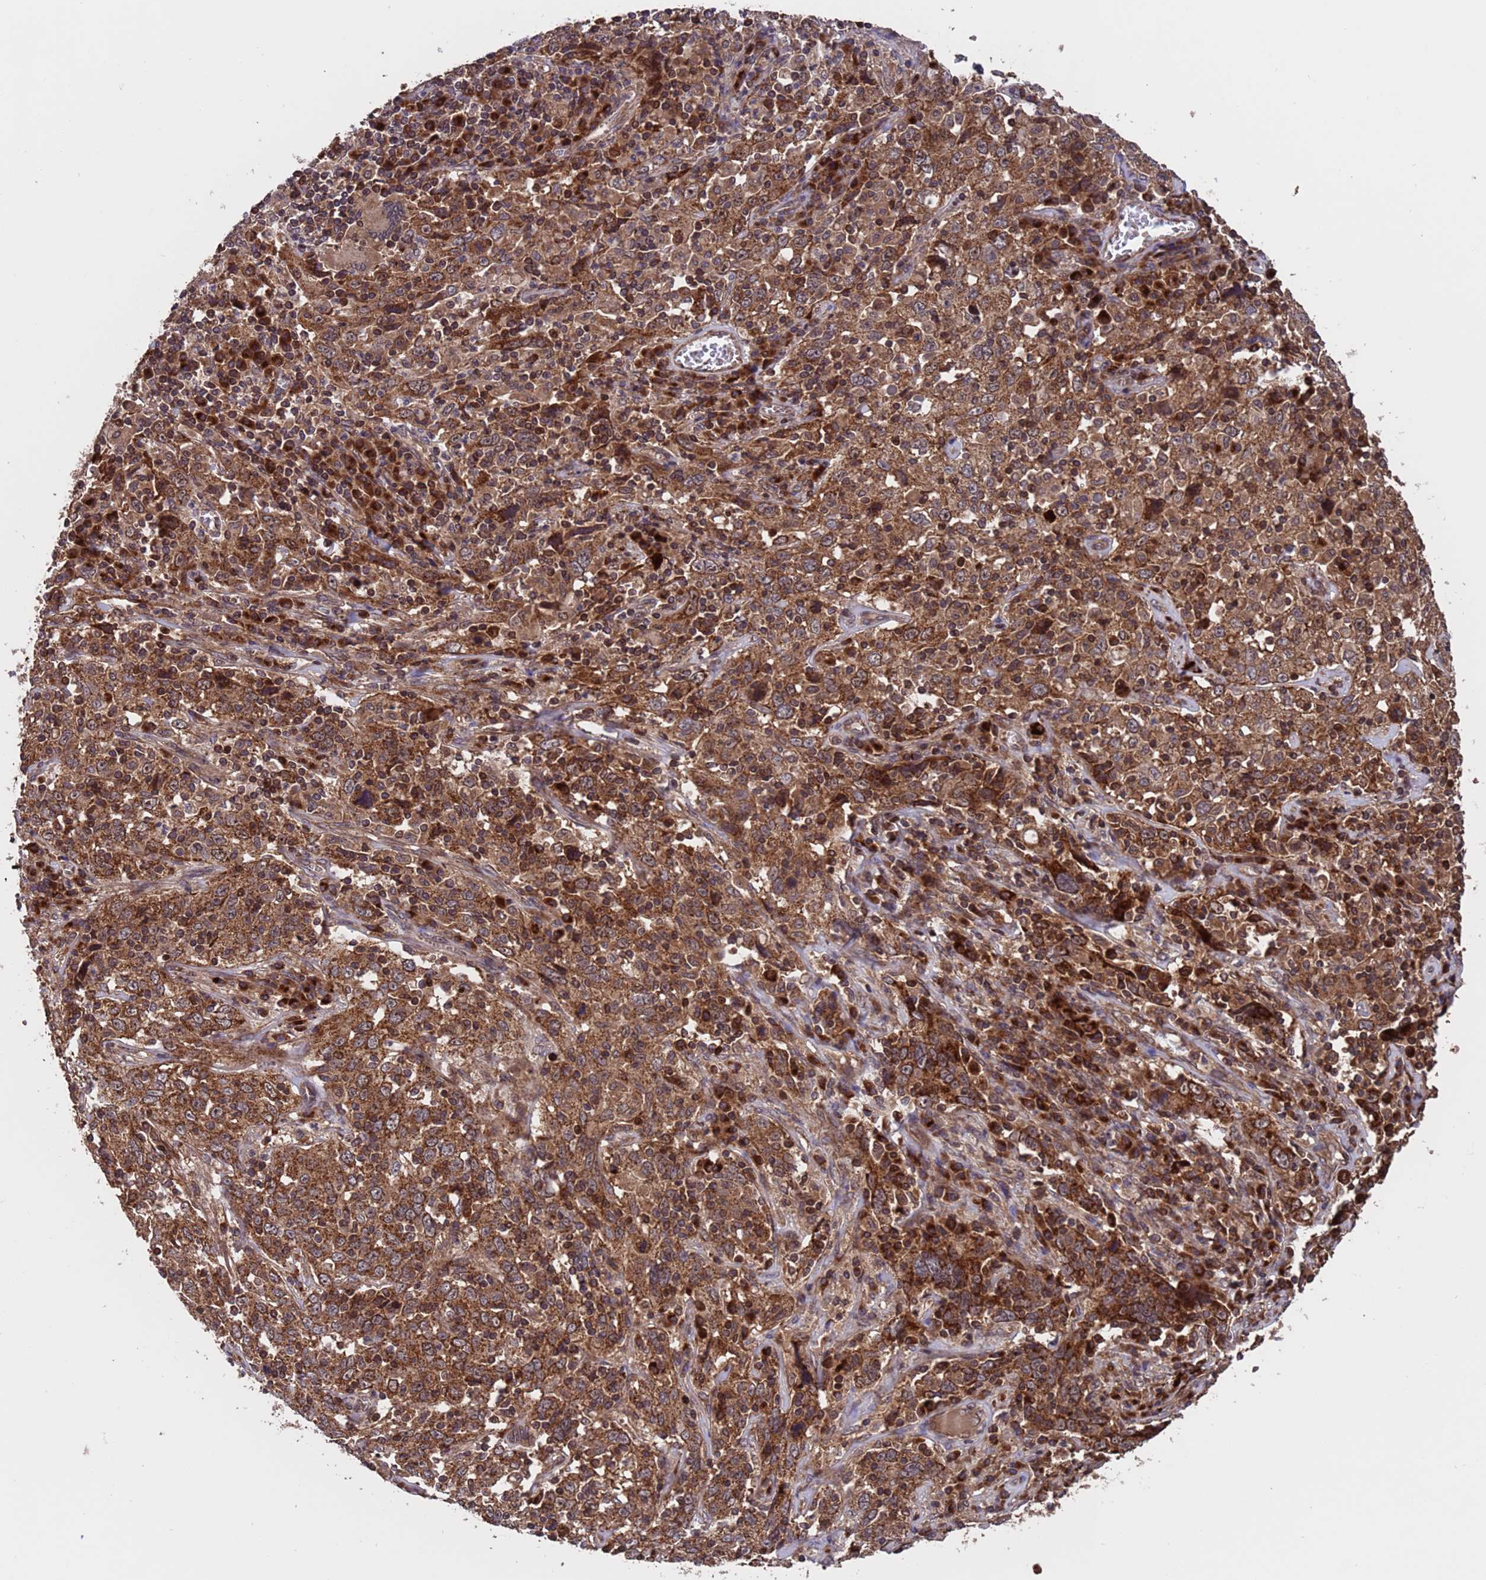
{"staining": {"intensity": "strong", "quantity": ">75%", "location": "cytoplasmic/membranous"}, "tissue": "cervical cancer", "cell_type": "Tumor cells", "image_type": "cancer", "snomed": [{"axis": "morphology", "description": "Squamous cell carcinoma, NOS"}, {"axis": "topography", "description": "Cervix"}], "caption": "A high amount of strong cytoplasmic/membranous positivity is present in approximately >75% of tumor cells in cervical cancer (squamous cell carcinoma) tissue. The staining was performed using DAB (3,3'-diaminobenzidine), with brown indicating positive protein expression. Nuclei are stained blue with hematoxylin.", "gene": "TSR3", "patient": {"sex": "female", "age": 46}}